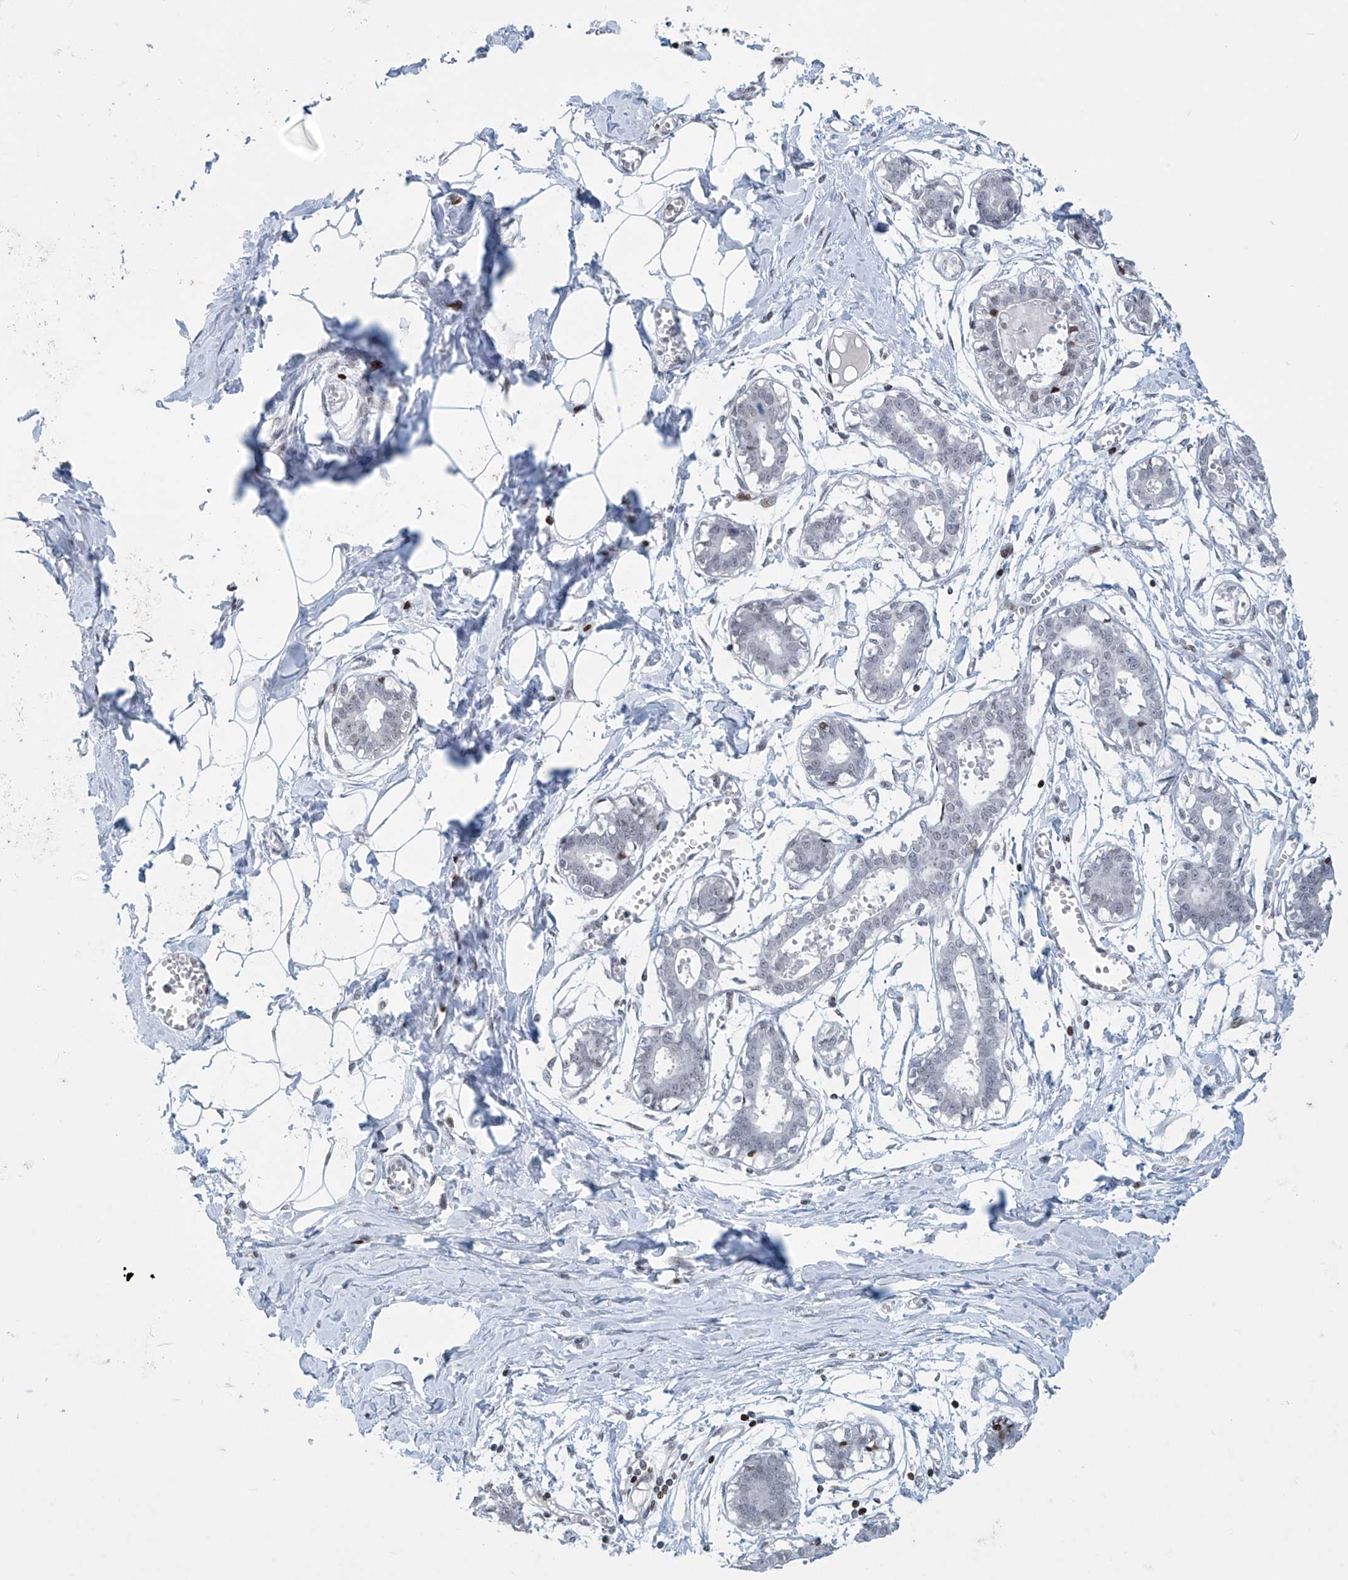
{"staining": {"intensity": "negative", "quantity": "none", "location": "none"}, "tissue": "breast", "cell_type": "Adipocytes", "image_type": "normal", "snomed": [{"axis": "morphology", "description": "Normal tissue, NOS"}, {"axis": "topography", "description": "Breast"}], "caption": "The immunohistochemistry histopathology image has no significant staining in adipocytes of breast.", "gene": "RFX7", "patient": {"sex": "female", "age": 27}}